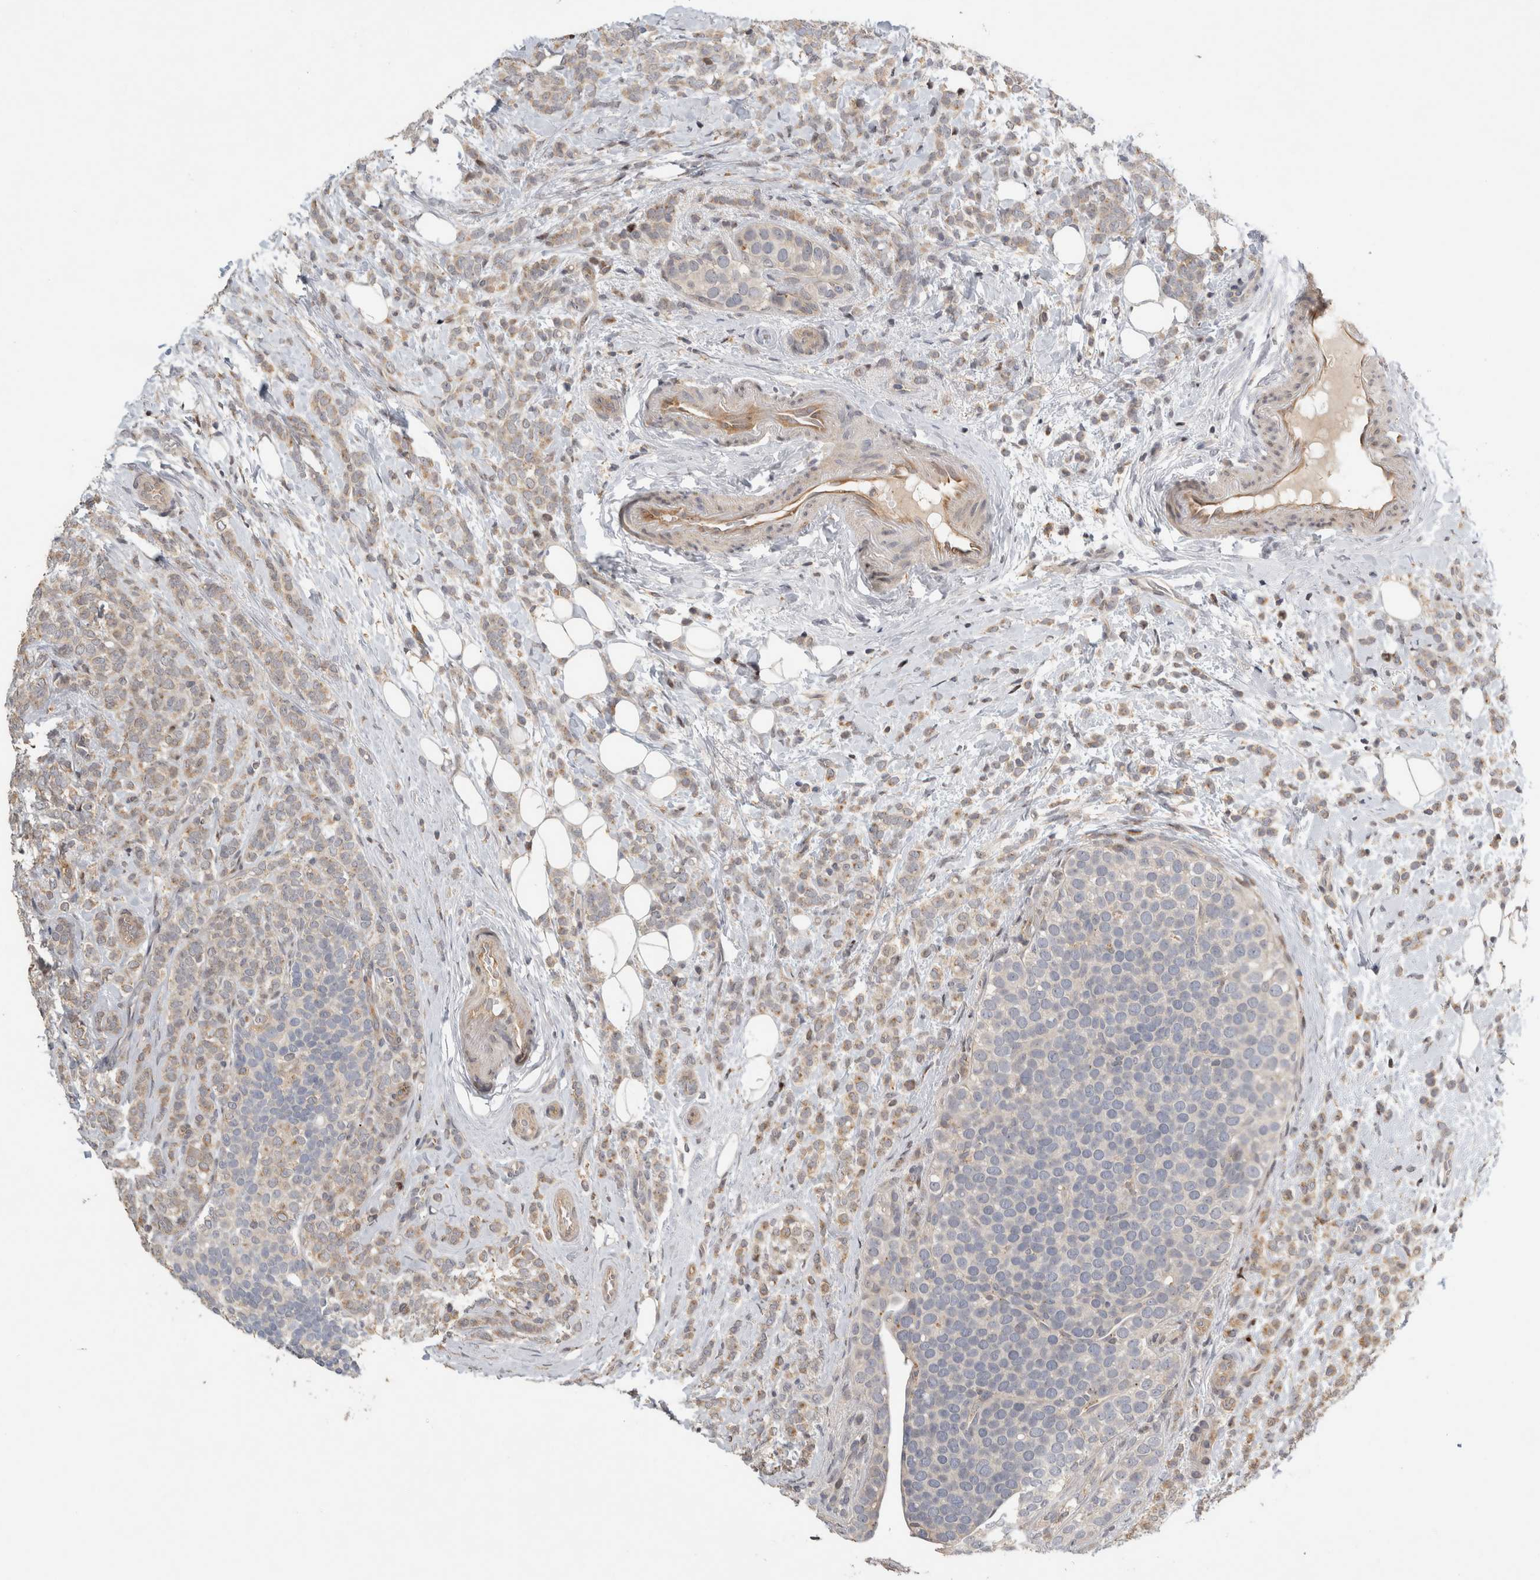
{"staining": {"intensity": "weak", "quantity": "<25%", "location": "cytoplasmic/membranous"}, "tissue": "breast cancer", "cell_type": "Tumor cells", "image_type": "cancer", "snomed": [{"axis": "morphology", "description": "Lobular carcinoma"}, {"axis": "topography", "description": "Breast"}], "caption": "This is an immunohistochemistry histopathology image of human lobular carcinoma (breast). There is no positivity in tumor cells.", "gene": "C8orf58", "patient": {"sex": "female", "age": 50}}